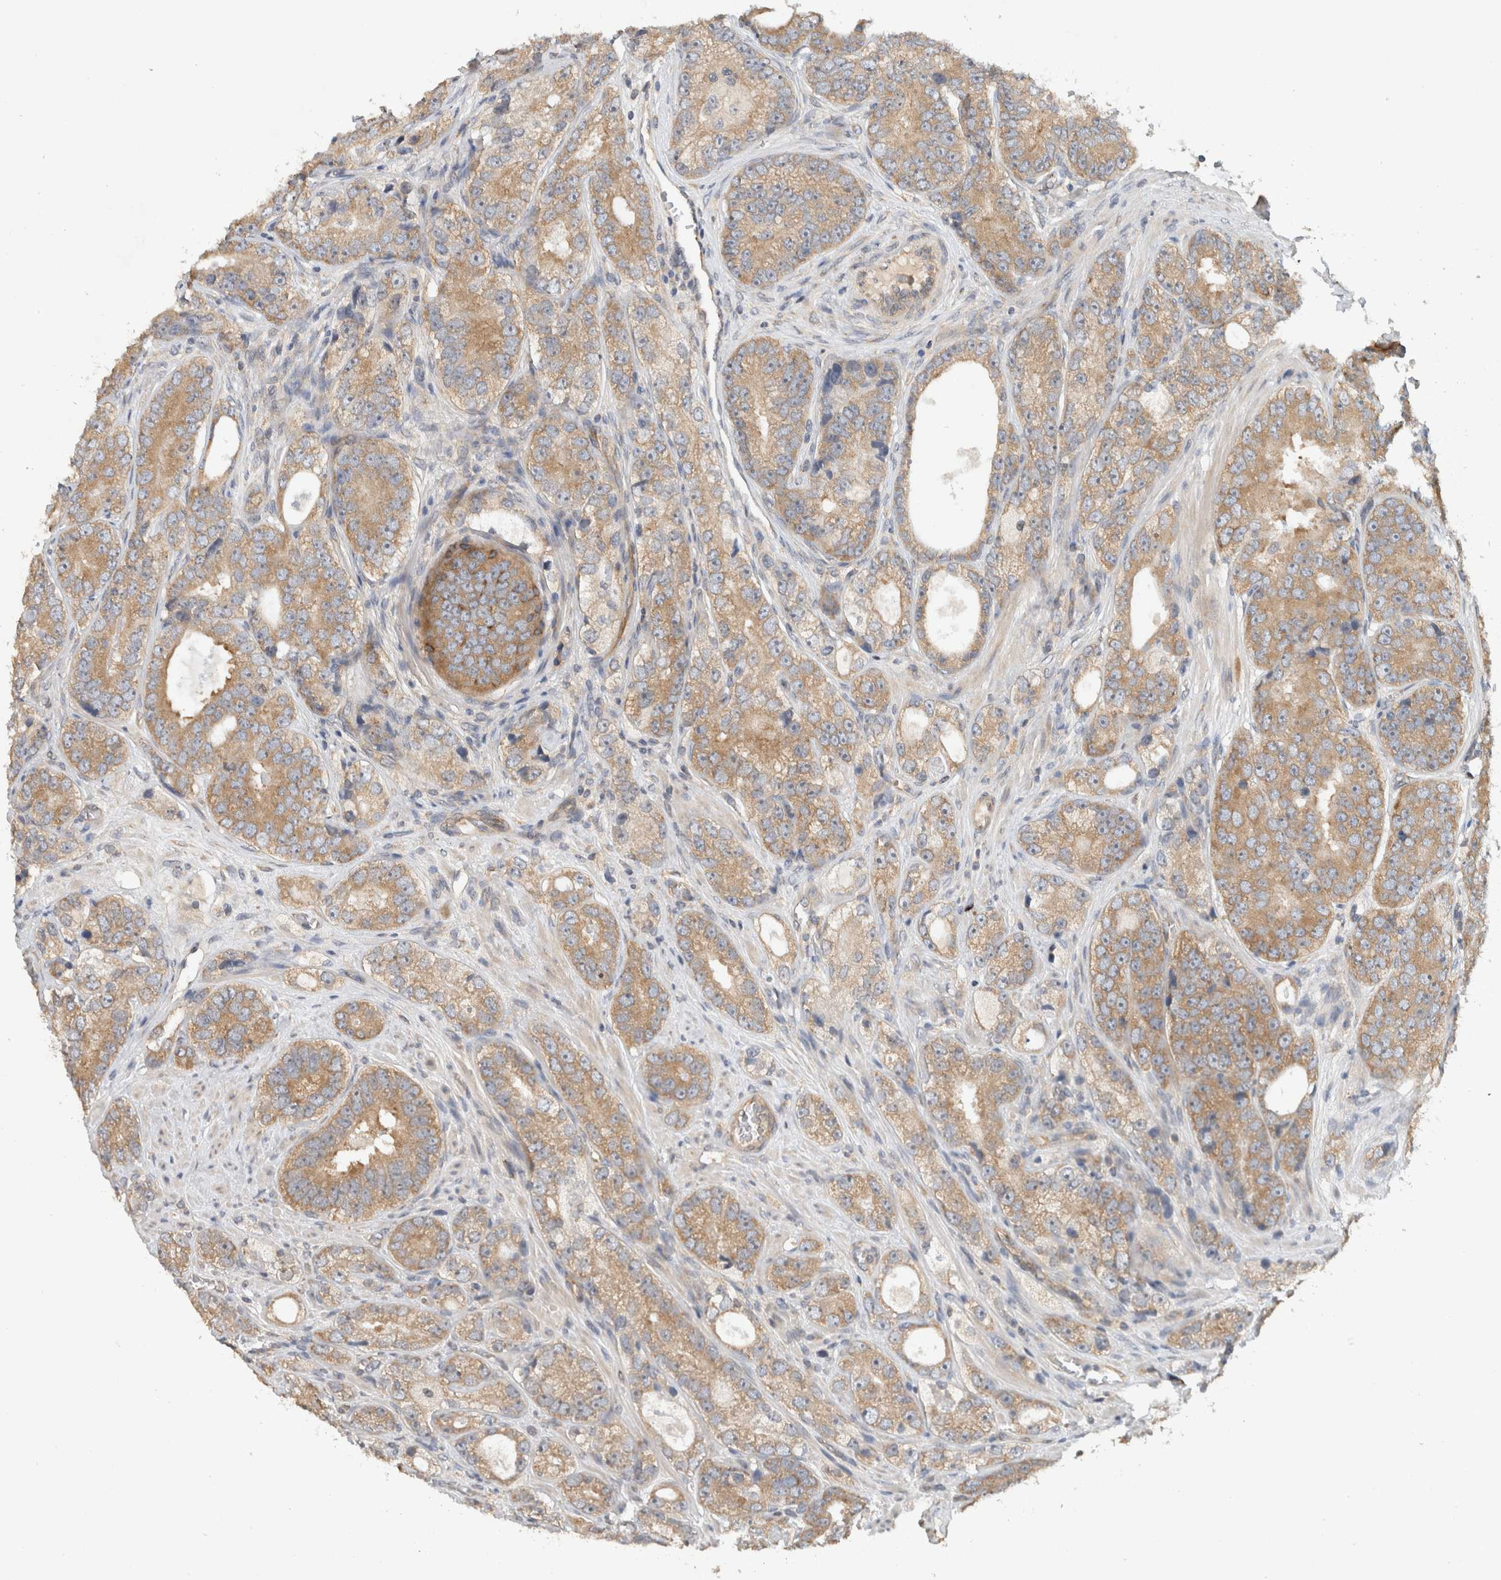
{"staining": {"intensity": "moderate", "quantity": ">75%", "location": "cytoplasmic/membranous"}, "tissue": "prostate cancer", "cell_type": "Tumor cells", "image_type": "cancer", "snomed": [{"axis": "morphology", "description": "Adenocarcinoma, High grade"}, {"axis": "topography", "description": "Prostate"}], "caption": "Prostate cancer (adenocarcinoma (high-grade)) was stained to show a protein in brown. There is medium levels of moderate cytoplasmic/membranous positivity in about >75% of tumor cells.", "gene": "PUM1", "patient": {"sex": "male", "age": 56}}